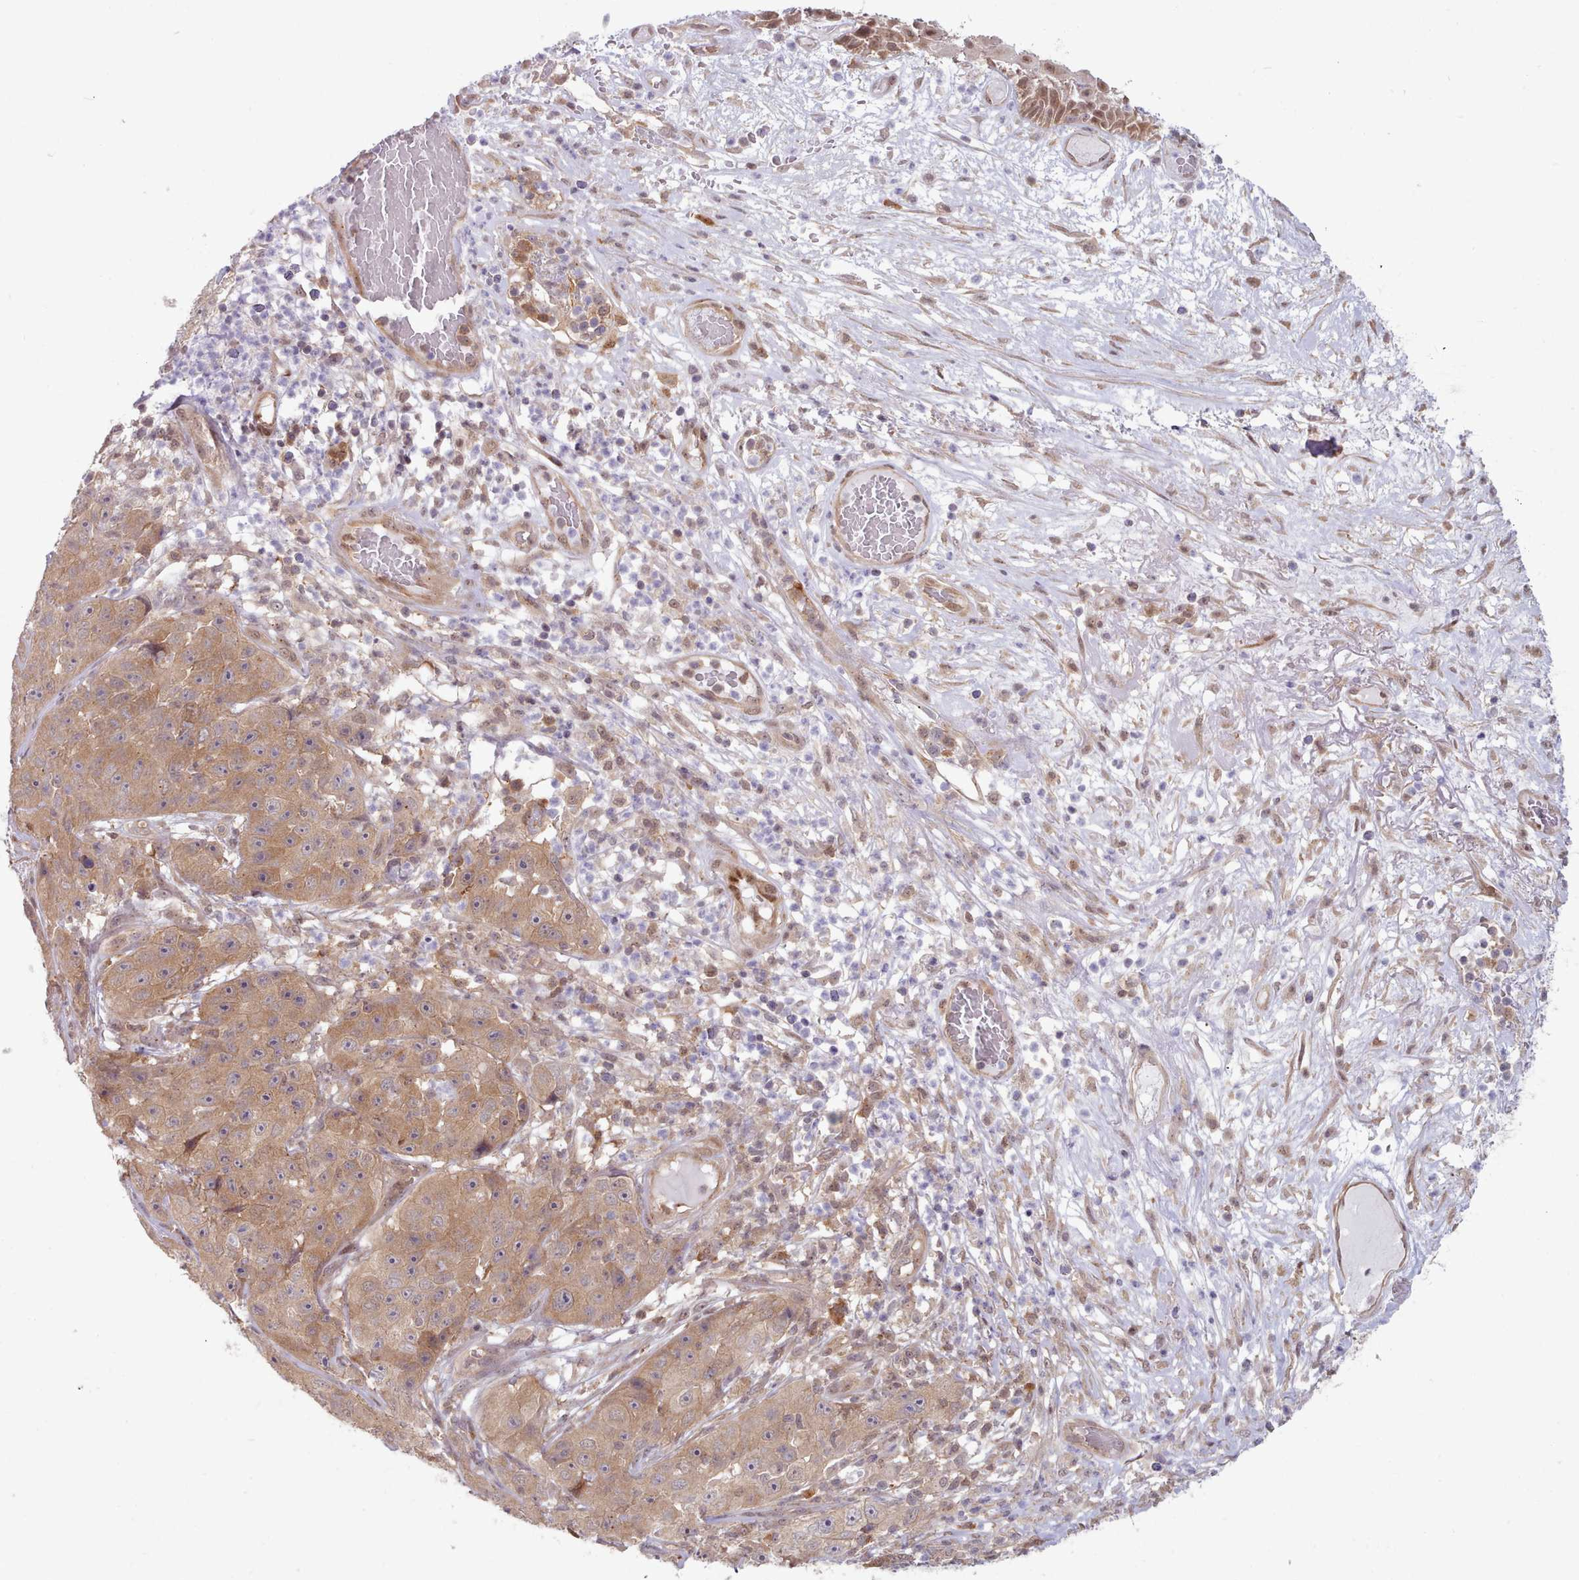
{"staining": {"intensity": "moderate", "quantity": ">75%", "location": "cytoplasmic/membranous"}, "tissue": "skin cancer", "cell_type": "Tumor cells", "image_type": "cancer", "snomed": [{"axis": "morphology", "description": "Squamous cell carcinoma, NOS"}, {"axis": "topography", "description": "Skin"}], "caption": "High-magnification brightfield microscopy of skin cancer stained with DAB (3,3'-diaminobenzidine) (brown) and counterstained with hematoxylin (blue). tumor cells exhibit moderate cytoplasmic/membranous positivity is identified in about>75% of cells.", "gene": "CES3", "patient": {"sex": "female", "age": 87}}